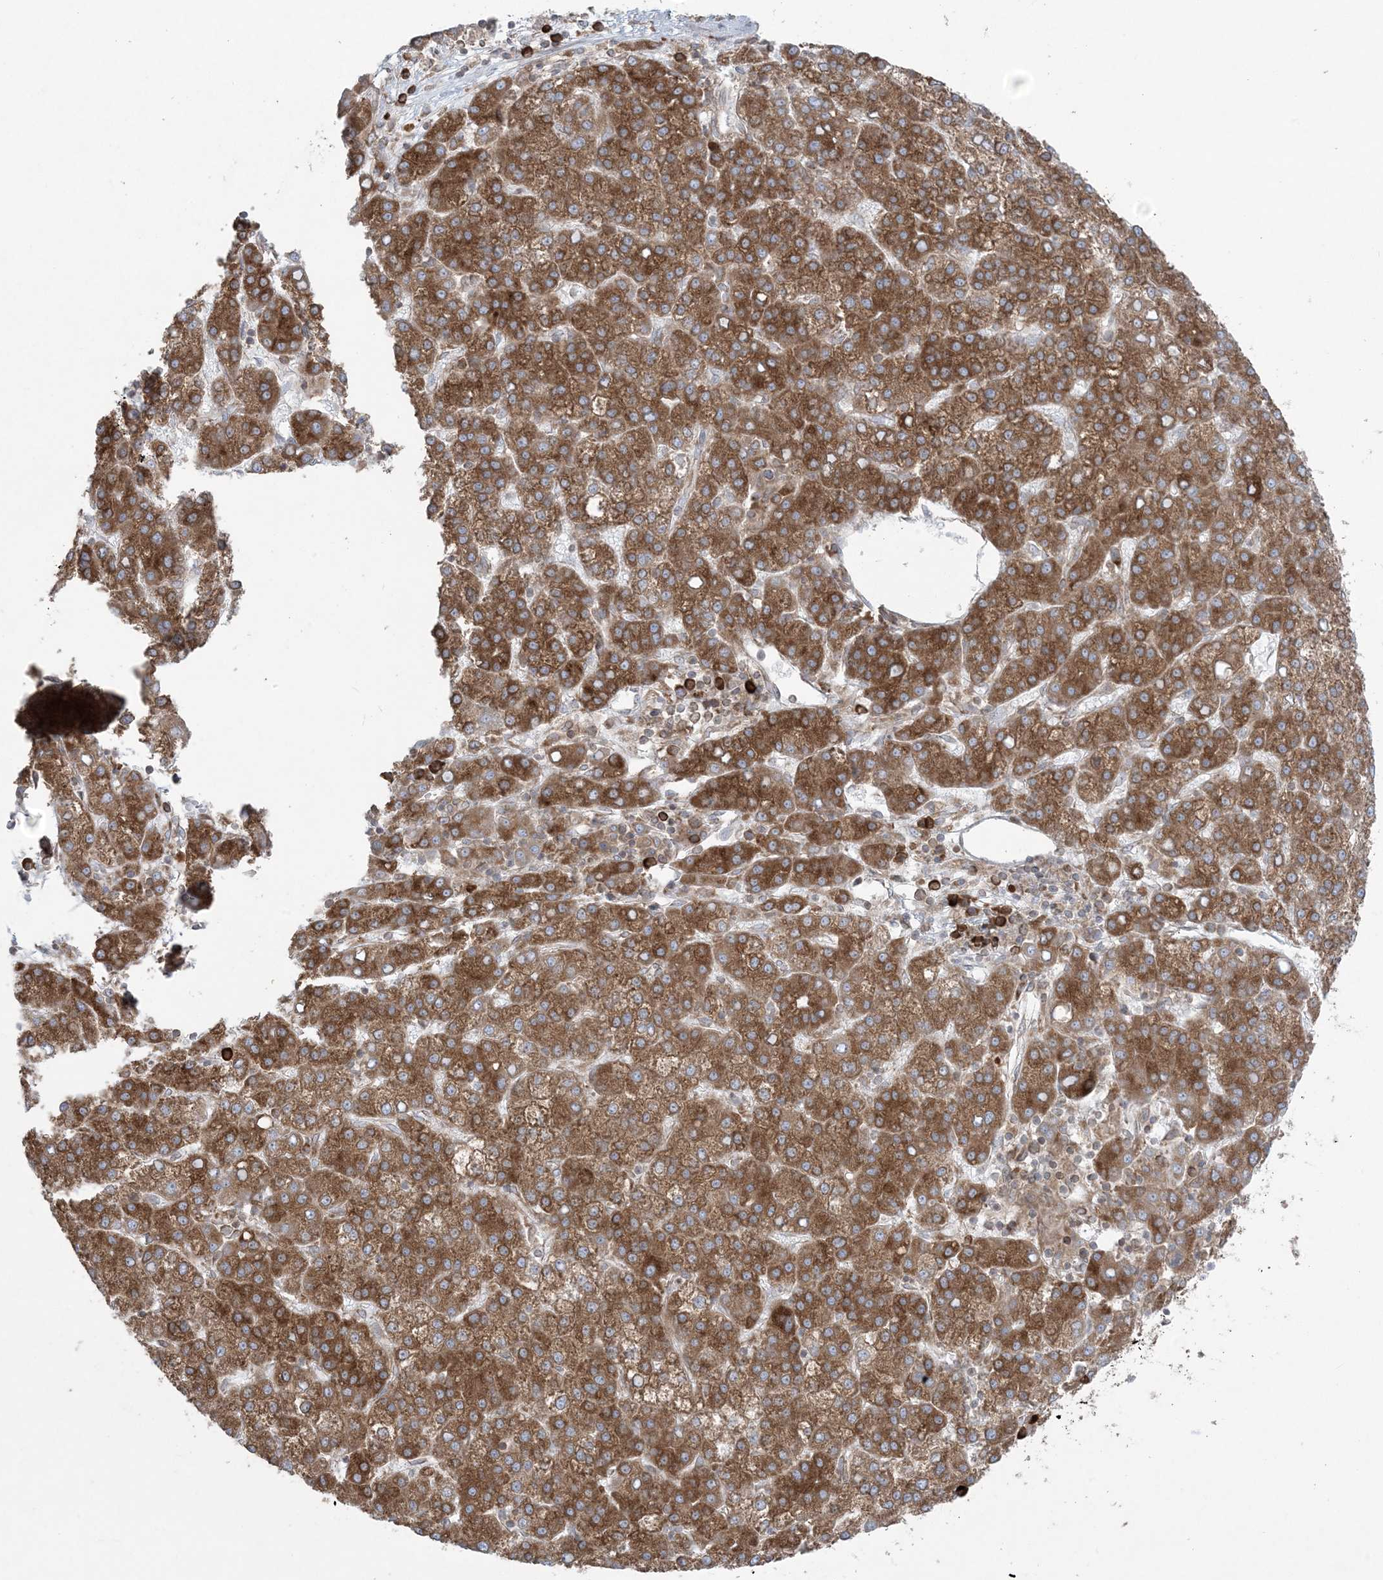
{"staining": {"intensity": "strong", "quantity": ">75%", "location": "cytoplasmic/membranous"}, "tissue": "liver cancer", "cell_type": "Tumor cells", "image_type": "cancer", "snomed": [{"axis": "morphology", "description": "Carcinoma, Hepatocellular, NOS"}, {"axis": "topography", "description": "Liver"}], "caption": "An image of liver cancer stained for a protein shows strong cytoplasmic/membranous brown staining in tumor cells.", "gene": "UBXN4", "patient": {"sex": "female", "age": 58}}